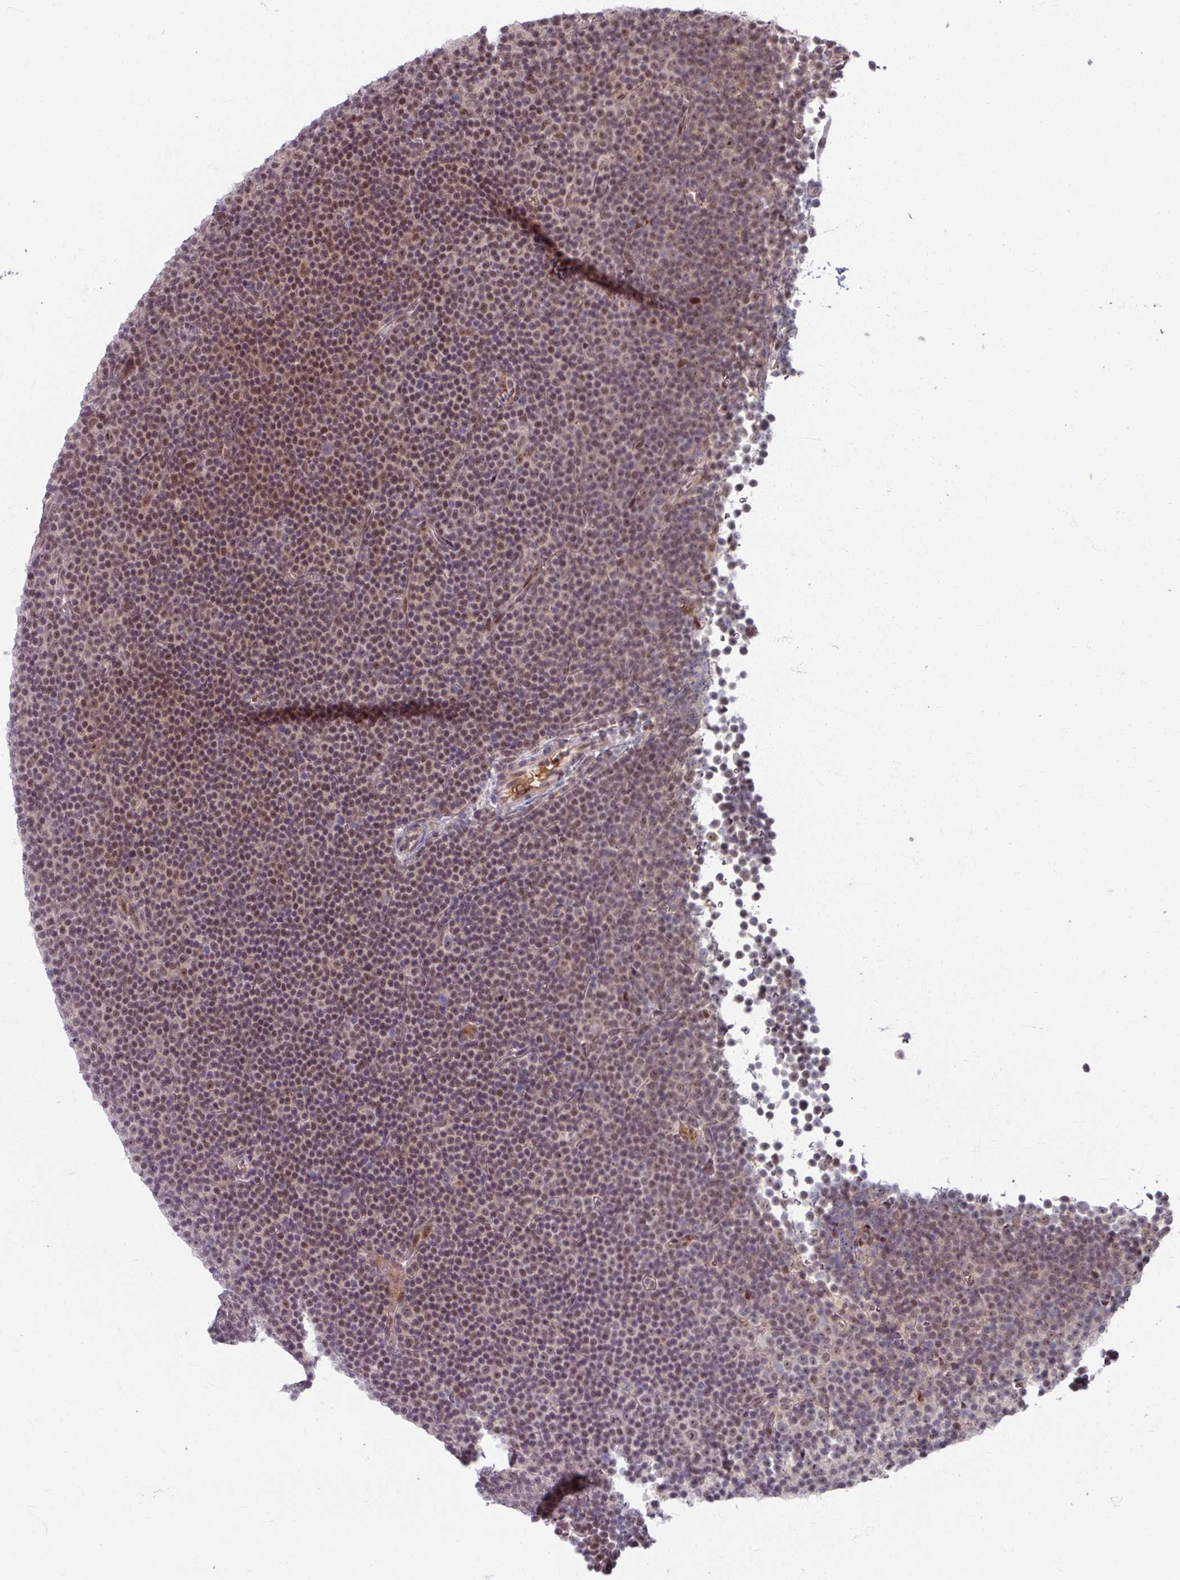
{"staining": {"intensity": "moderate", "quantity": "25%-75%", "location": "nuclear"}, "tissue": "lymphoma", "cell_type": "Tumor cells", "image_type": "cancer", "snomed": [{"axis": "morphology", "description": "Malignant lymphoma, non-Hodgkin's type, Low grade"}, {"axis": "topography", "description": "Lymph node"}], "caption": "Human low-grade malignant lymphoma, non-Hodgkin's type stained with a brown dye exhibits moderate nuclear positive staining in approximately 25%-75% of tumor cells.", "gene": "KLC3", "patient": {"sex": "female", "age": 67}}